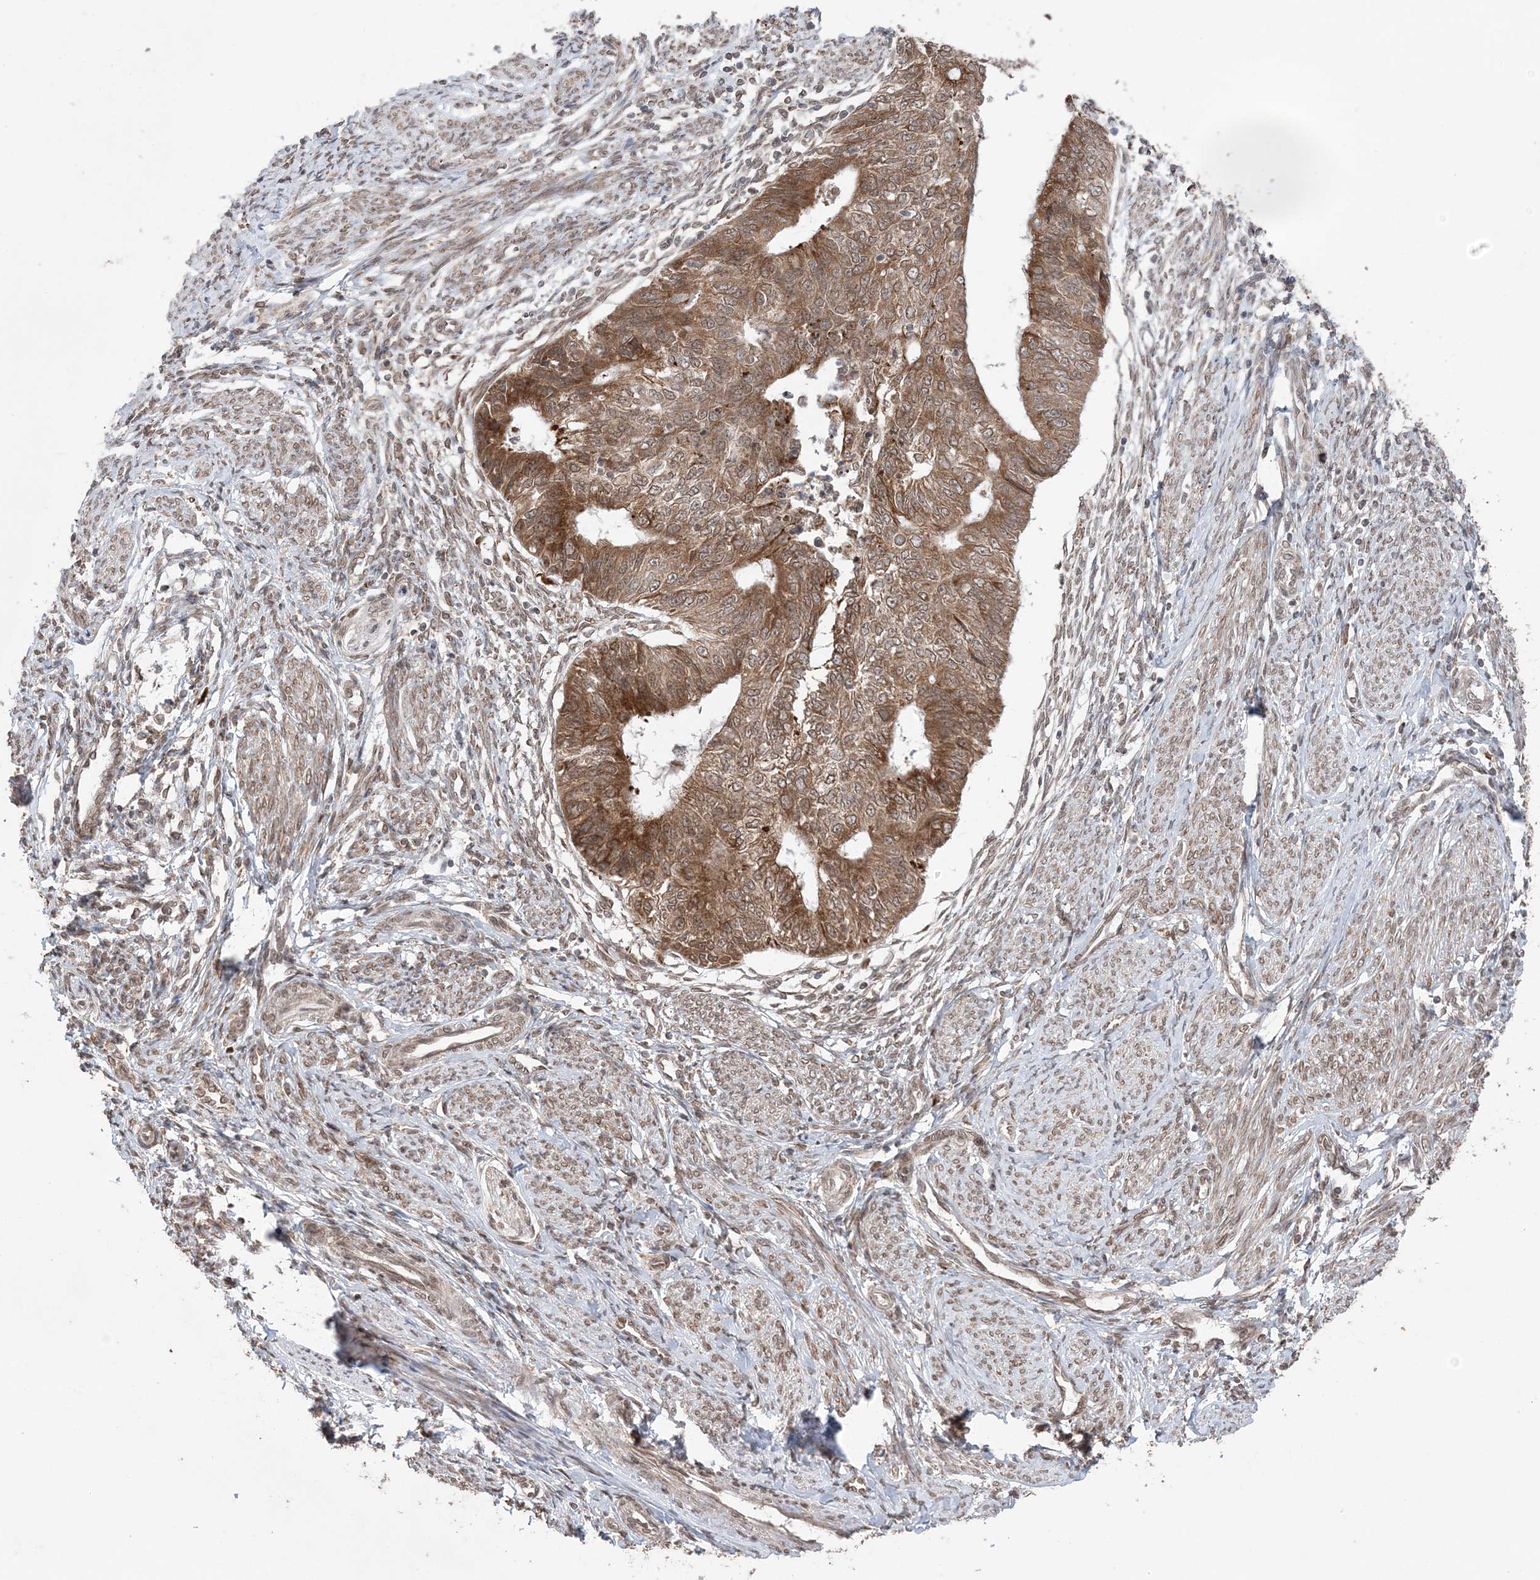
{"staining": {"intensity": "moderate", "quantity": ">75%", "location": "cytoplasmic/membranous"}, "tissue": "endometrial cancer", "cell_type": "Tumor cells", "image_type": "cancer", "snomed": [{"axis": "morphology", "description": "Adenocarcinoma, NOS"}, {"axis": "topography", "description": "Endometrium"}], "caption": "Protein staining displays moderate cytoplasmic/membranous positivity in about >75% of tumor cells in adenocarcinoma (endometrial).", "gene": "TMED10", "patient": {"sex": "female", "age": 32}}